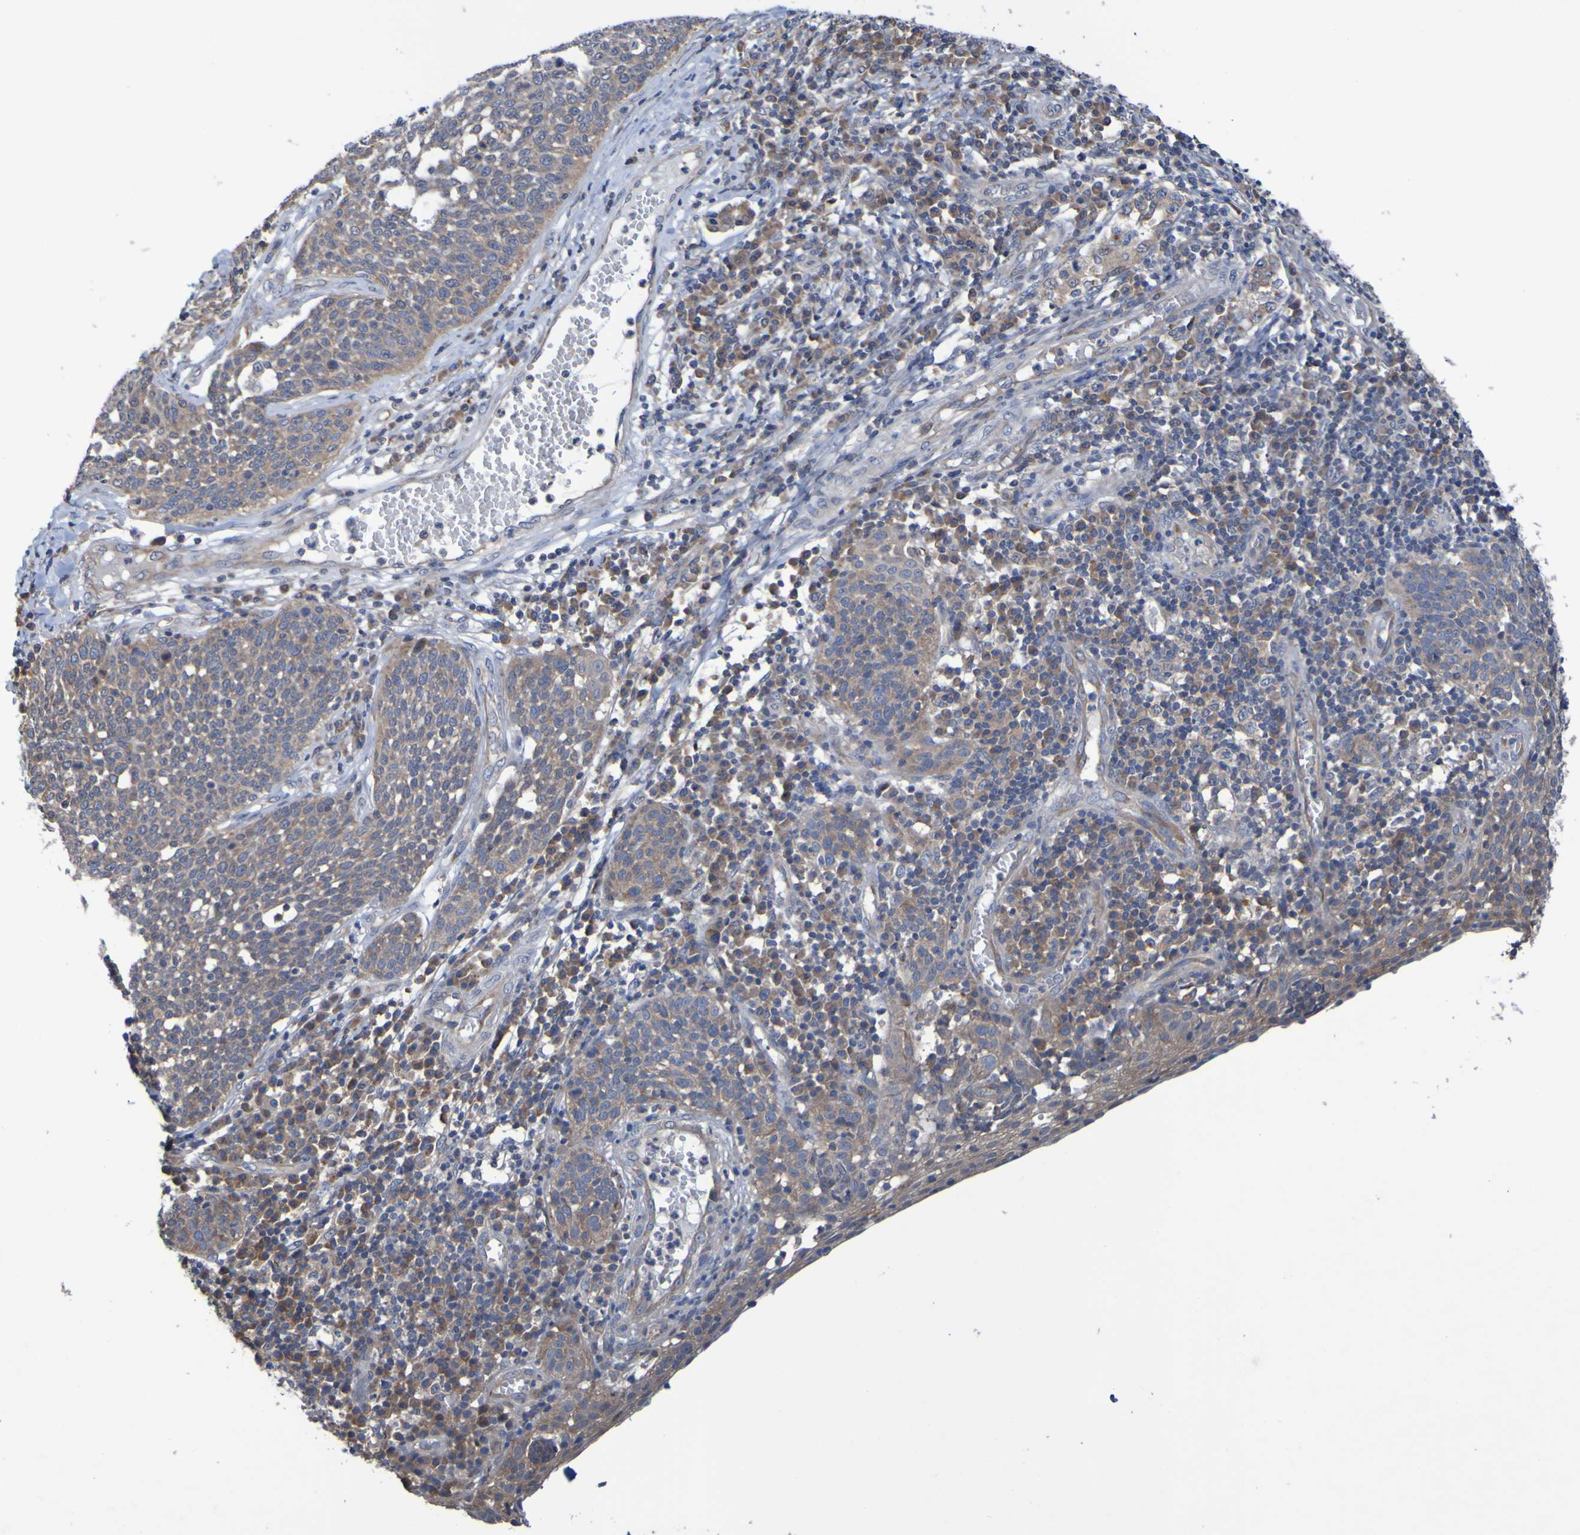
{"staining": {"intensity": "moderate", "quantity": ">75%", "location": "cytoplasmic/membranous"}, "tissue": "cervical cancer", "cell_type": "Tumor cells", "image_type": "cancer", "snomed": [{"axis": "morphology", "description": "Squamous cell carcinoma, NOS"}, {"axis": "topography", "description": "Cervix"}], "caption": "Protein expression by IHC displays moderate cytoplasmic/membranous staining in approximately >75% of tumor cells in cervical squamous cell carcinoma. (DAB (3,3'-diaminobenzidine) IHC, brown staining for protein, blue staining for nuclei).", "gene": "SDK1", "patient": {"sex": "female", "age": 34}}